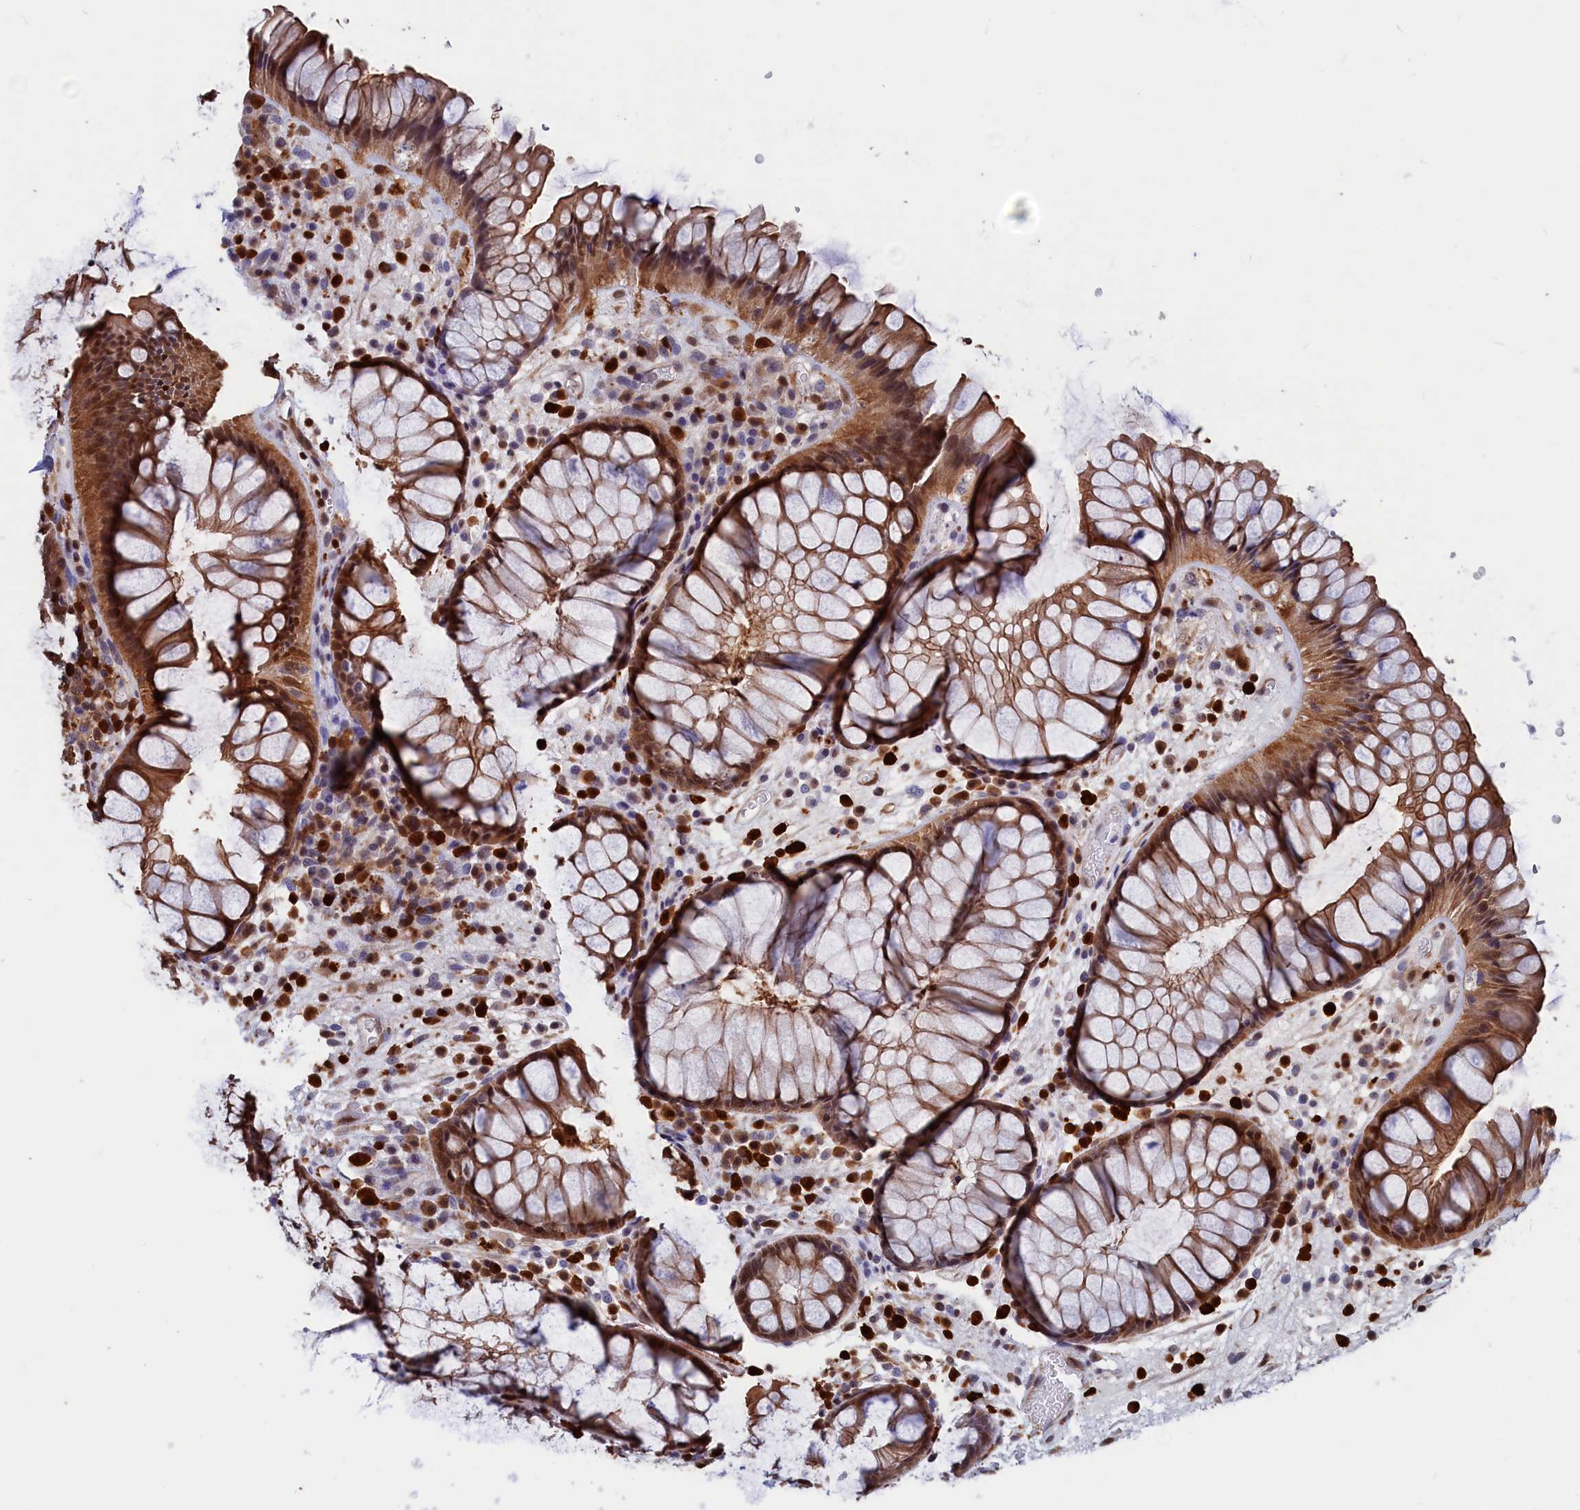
{"staining": {"intensity": "moderate", "quantity": "25%-75%", "location": "cytoplasmic/membranous,nuclear"}, "tissue": "rectum", "cell_type": "Glandular cells", "image_type": "normal", "snomed": [{"axis": "morphology", "description": "Normal tissue, NOS"}, {"axis": "topography", "description": "Rectum"}], "caption": "Immunohistochemistry of benign human rectum shows medium levels of moderate cytoplasmic/membranous,nuclear positivity in approximately 25%-75% of glandular cells.", "gene": "CRIP1", "patient": {"sex": "male", "age": 51}}